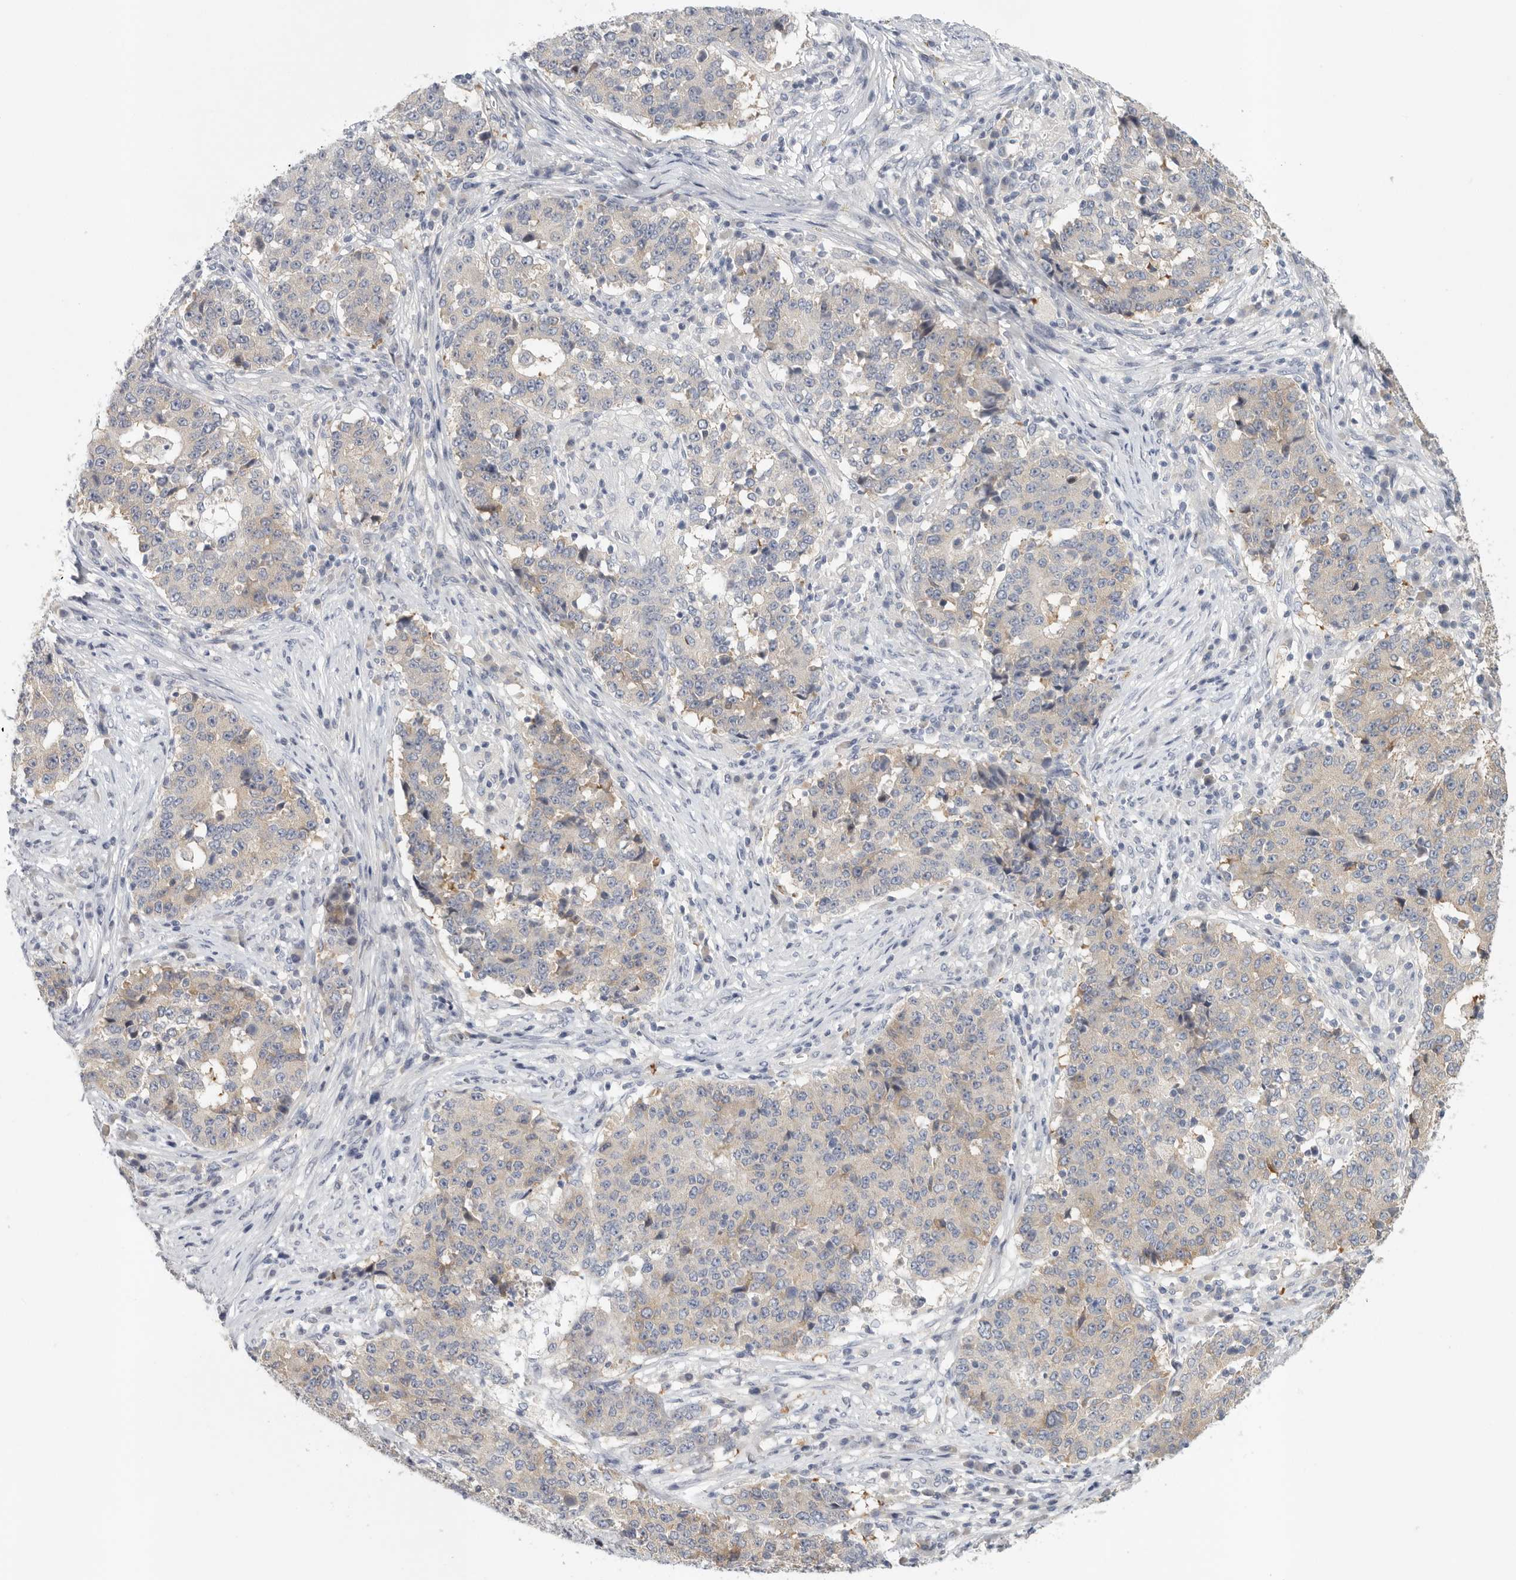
{"staining": {"intensity": "weak", "quantity": "<25%", "location": "cytoplasmic/membranous"}, "tissue": "stomach cancer", "cell_type": "Tumor cells", "image_type": "cancer", "snomed": [{"axis": "morphology", "description": "Adenocarcinoma, NOS"}, {"axis": "topography", "description": "Stomach"}], "caption": "There is no significant expression in tumor cells of adenocarcinoma (stomach).", "gene": "CFAP298", "patient": {"sex": "male", "age": 59}}